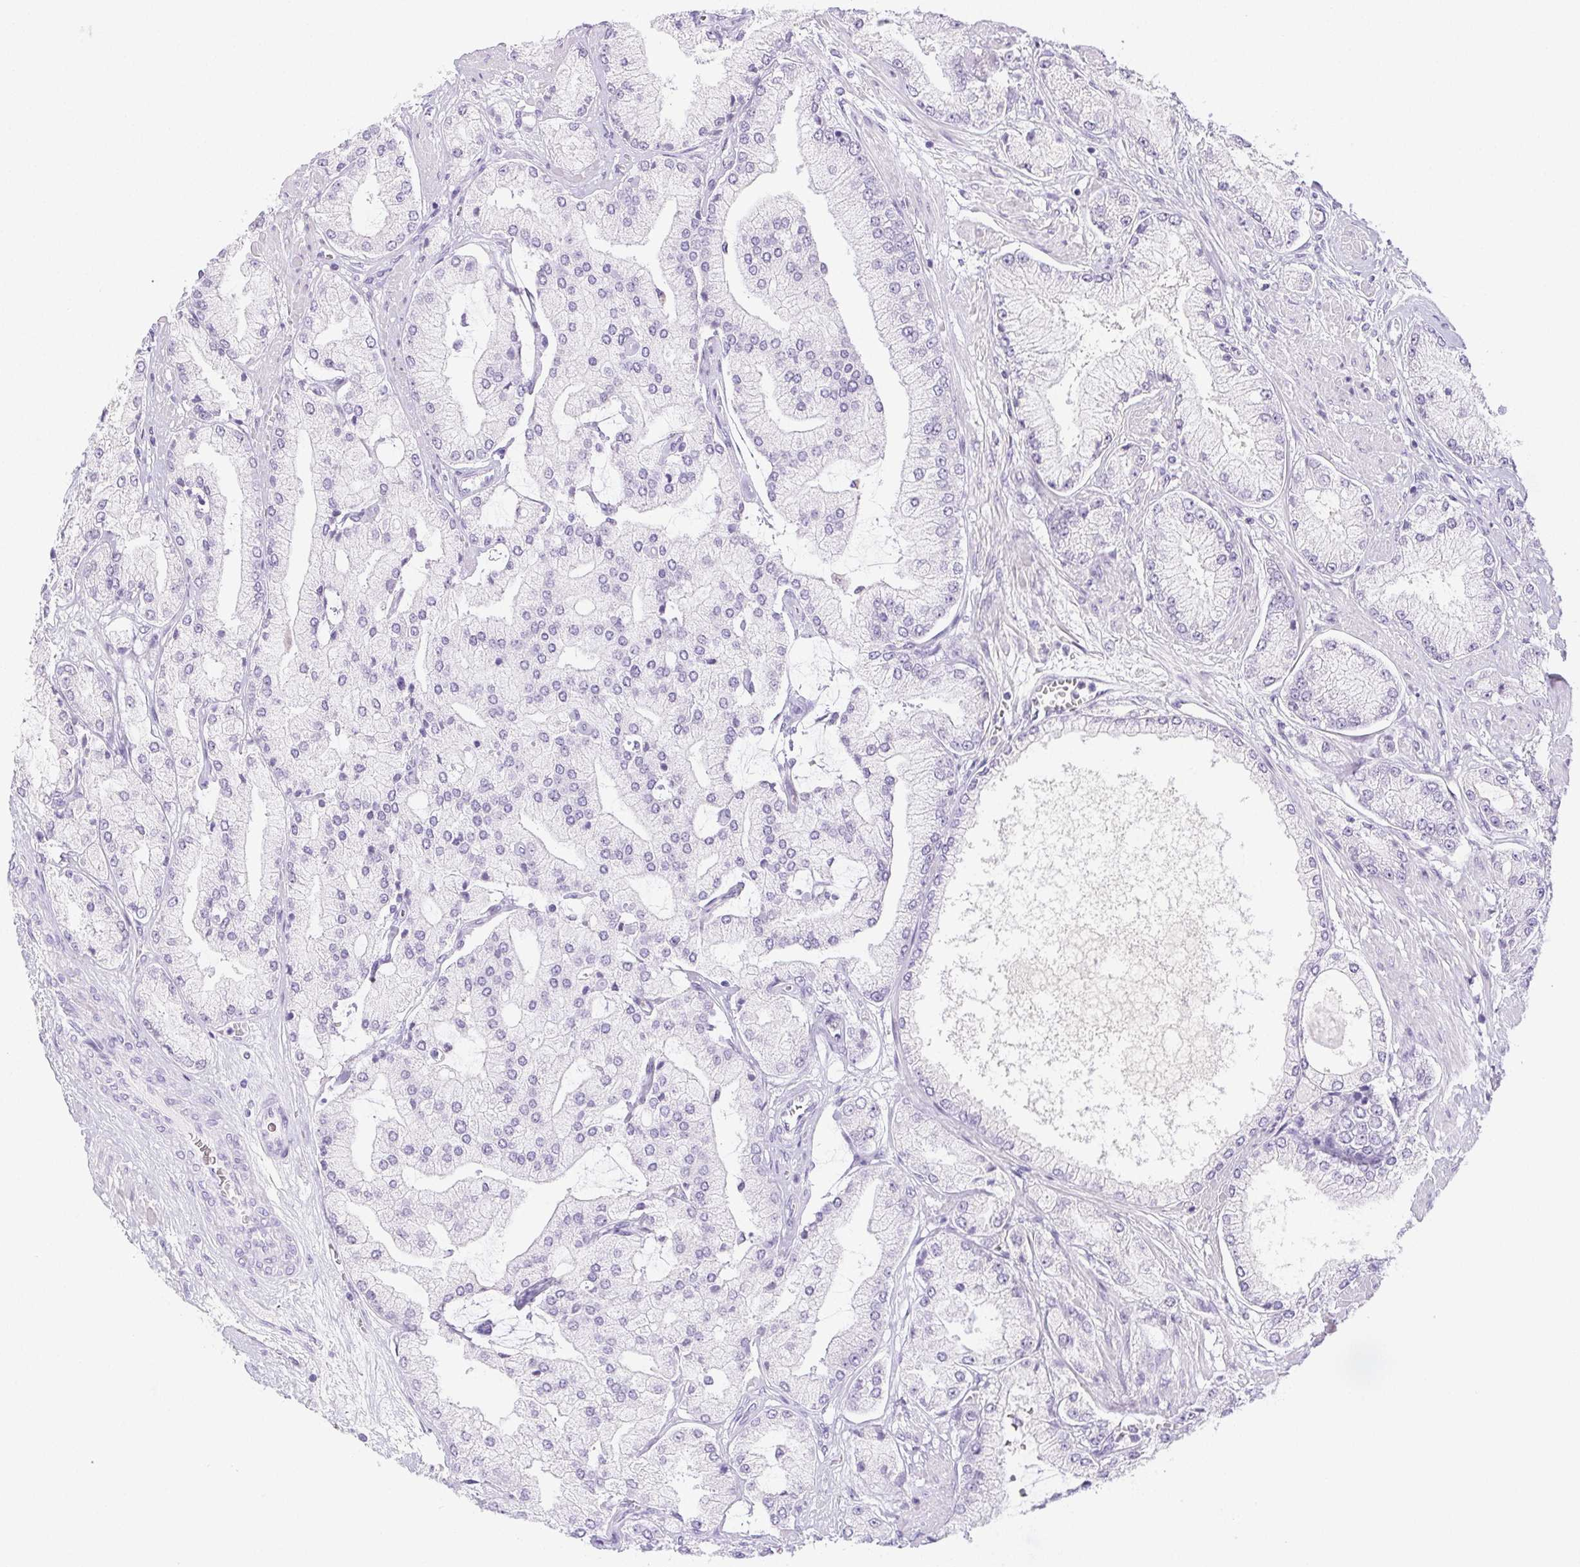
{"staining": {"intensity": "negative", "quantity": "none", "location": "none"}, "tissue": "prostate cancer", "cell_type": "Tumor cells", "image_type": "cancer", "snomed": [{"axis": "morphology", "description": "Adenocarcinoma, High grade"}, {"axis": "topography", "description": "Prostate"}], "caption": "DAB (3,3'-diaminobenzidine) immunohistochemical staining of high-grade adenocarcinoma (prostate) shows no significant positivity in tumor cells.", "gene": "ST8SIA3", "patient": {"sex": "male", "age": 68}}